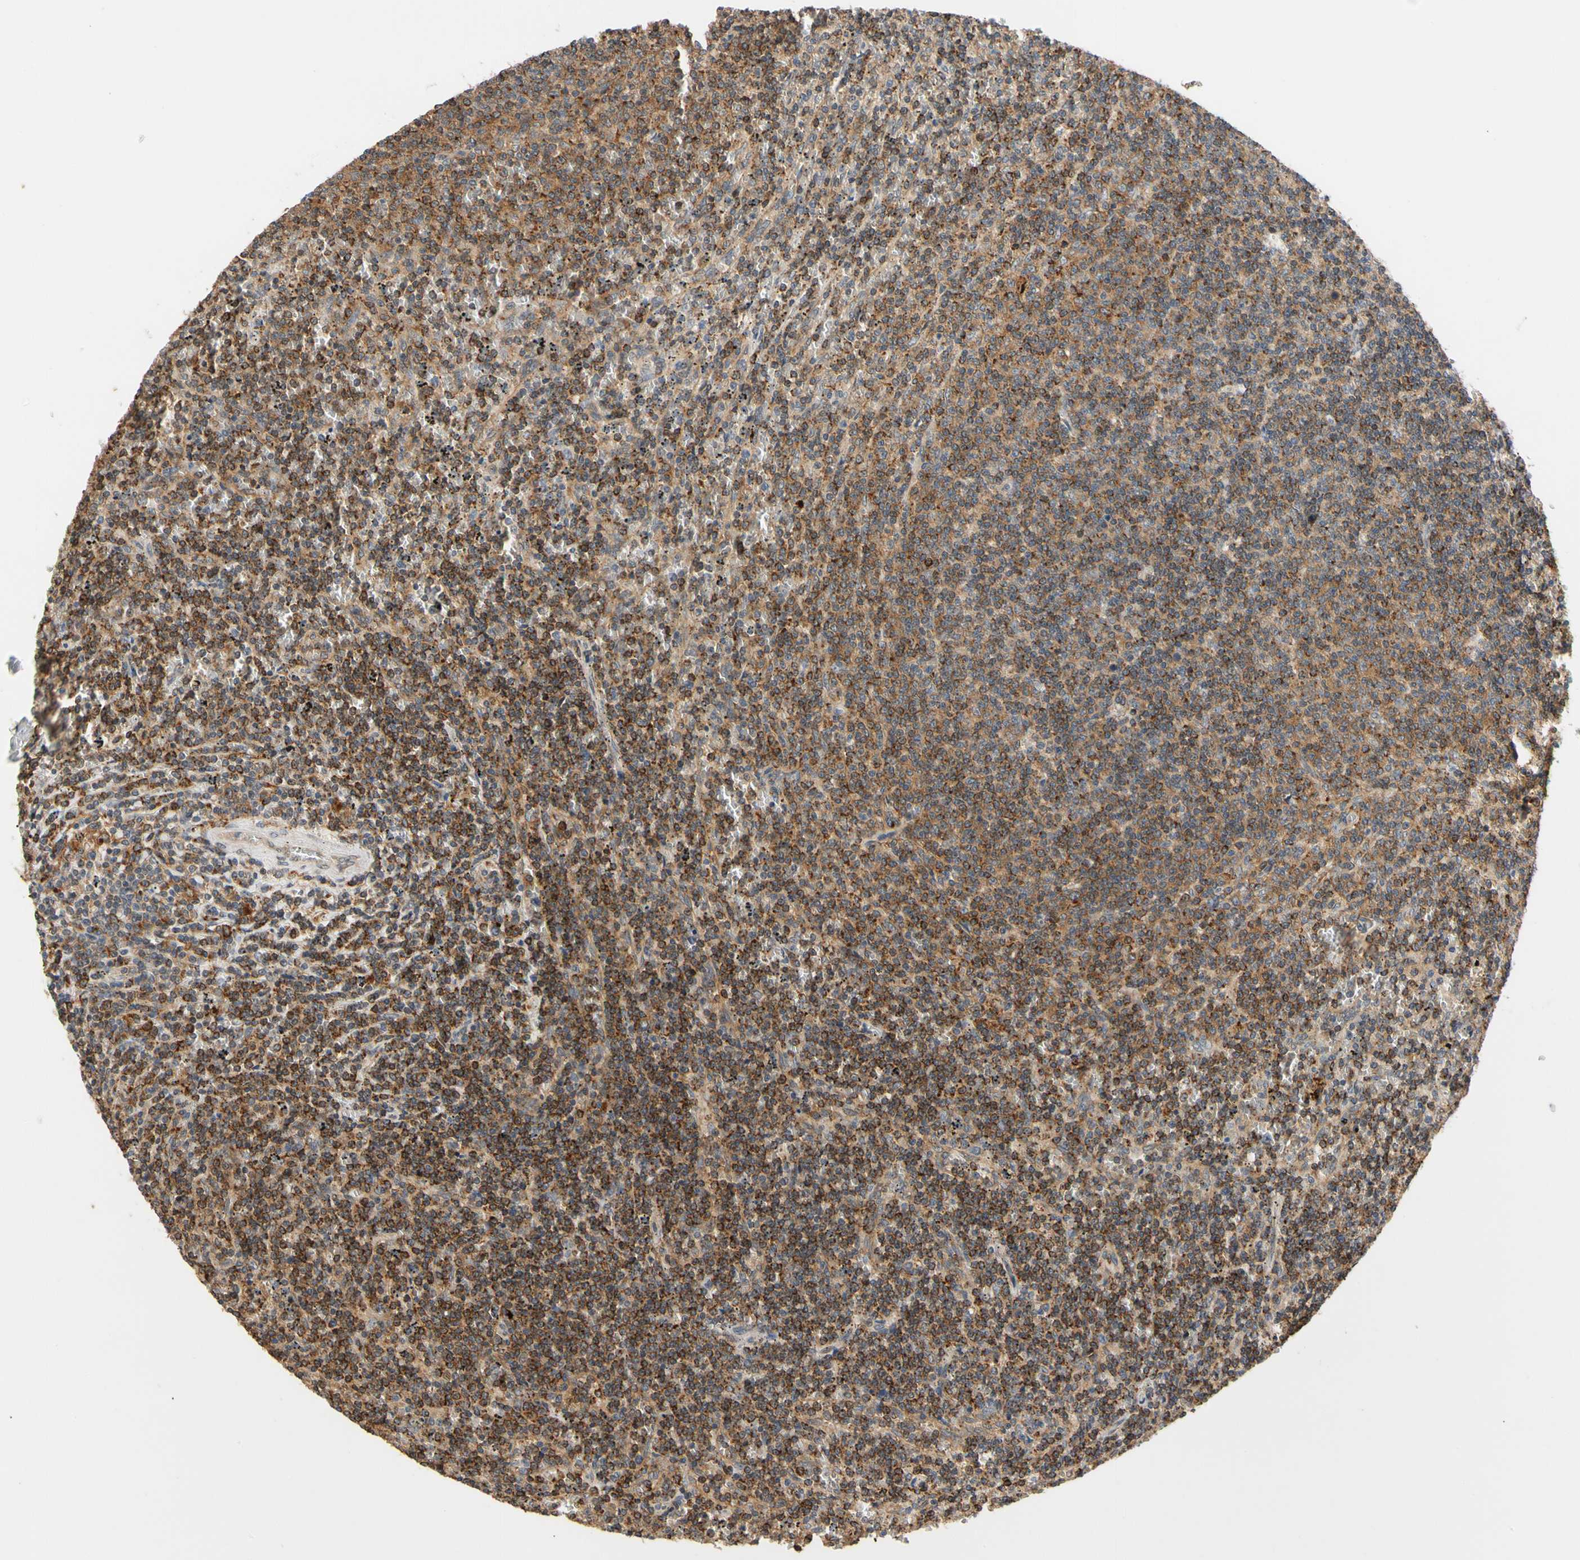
{"staining": {"intensity": "moderate", "quantity": ">75%", "location": "cytoplasmic/membranous"}, "tissue": "lymphoma", "cell_type": "Tumor cells", "image_type": "cancer", "snomed": [{"axis": "morphology", "description": "Malignant lymphoma, non-Hodgkin's type, Low grade"}, {"axis": "topography", "description": "Spleen"}], "caption": "Immunohistochemical staining of human low-grade malignant lymphoma, non-Hodgkin's type displays medium levels of moderate cytoplasmic/membranous expression in about >75% of tumor cells. (Stains: DAB (3,3'-diaminobenzidine) in brown, nuclei in blue, Microscopy: brightfield microscopy at high magnification).", "gene": "ANKHD1", "patient": {"sex": "female", "age": 50}}